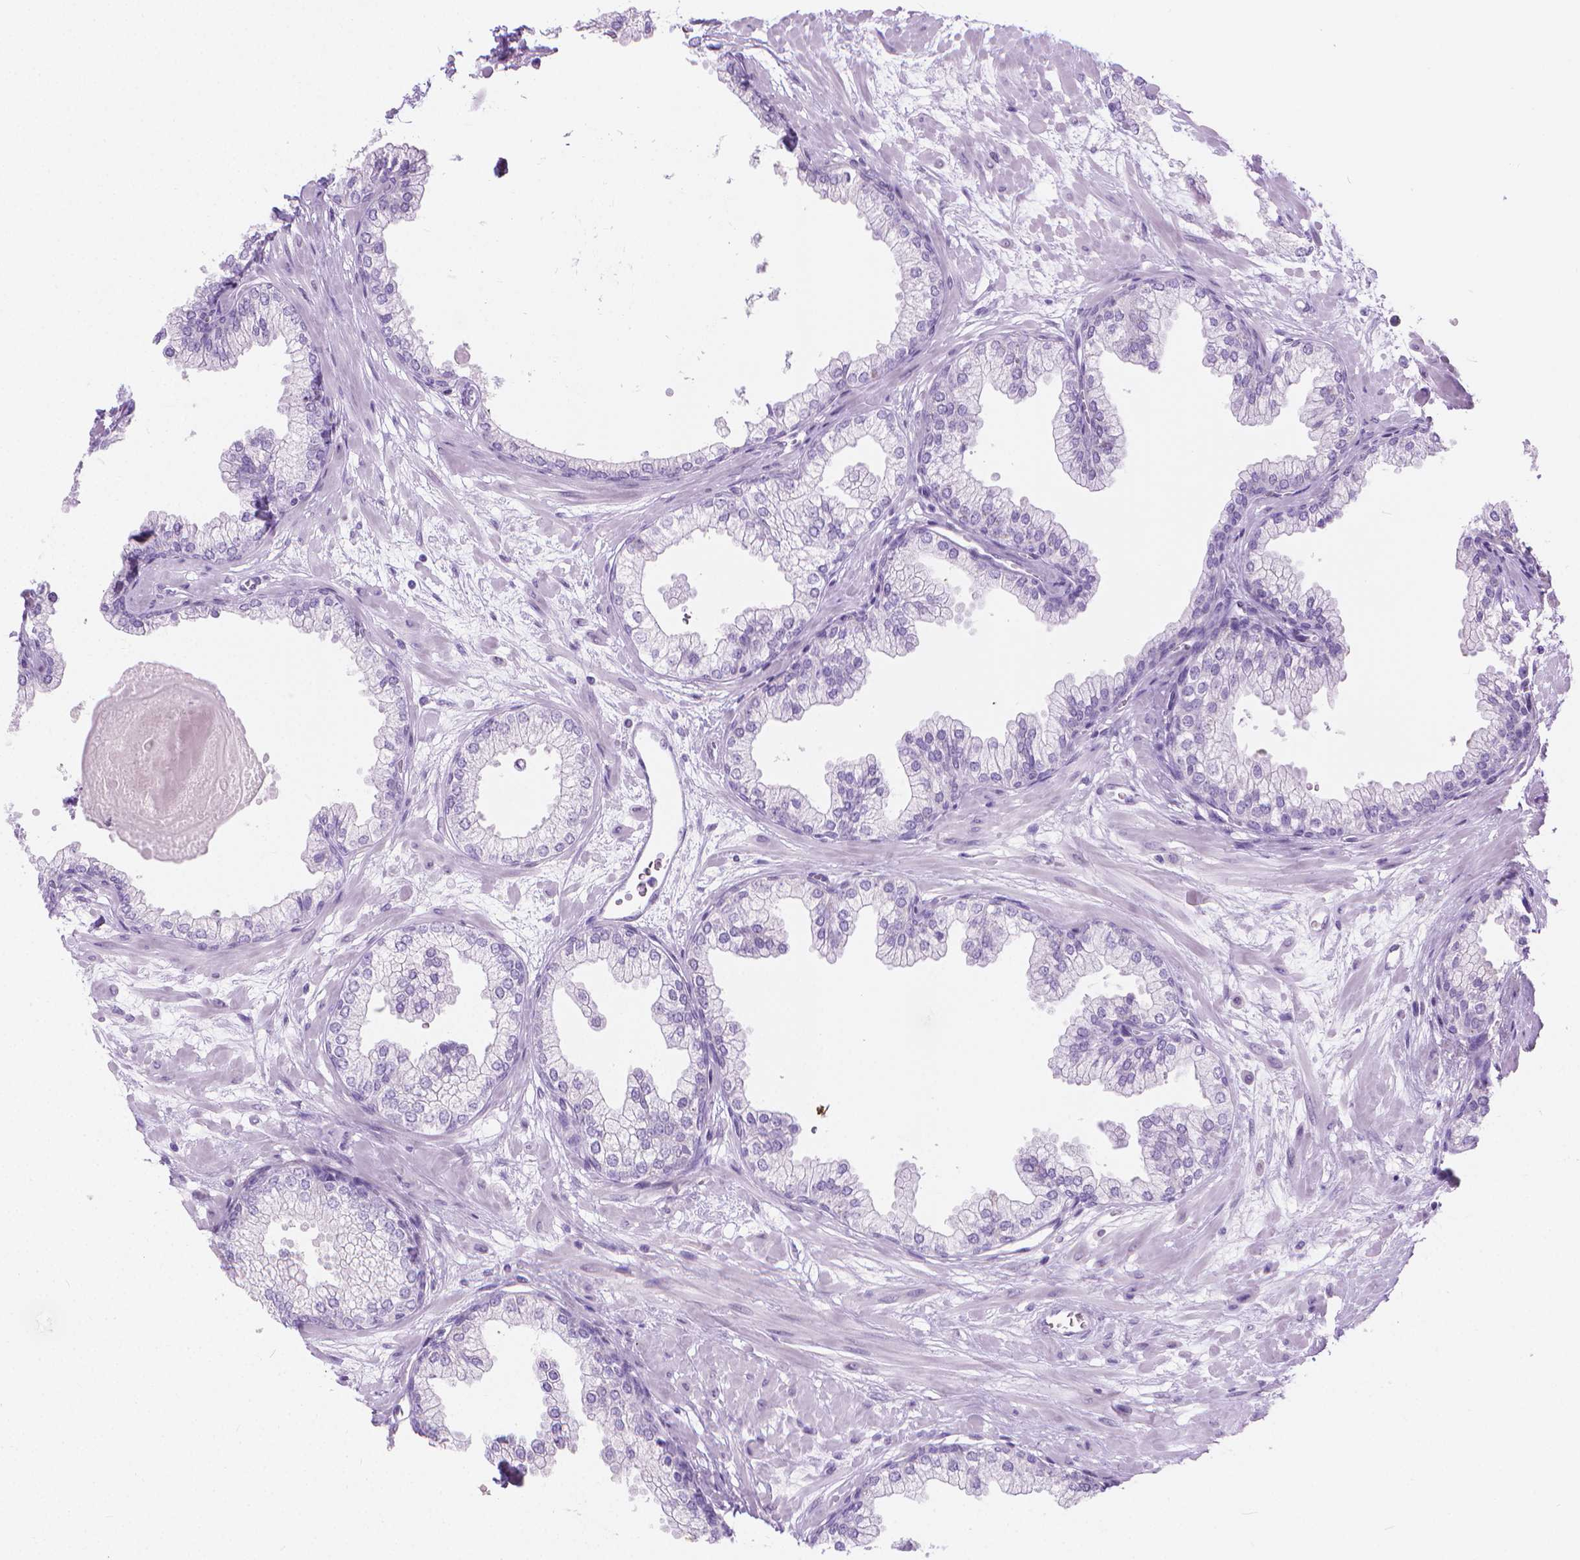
{"staining": {"intensity": "negative", "quantity": "none", "location": "none"}, "tissue": "prostate", "cell_type": "Glandular cells", "image_type": "normal", "snomed": [{"axis": "morphology", "description": "Normal tissue, NOS"}, {"axis": "topography", "description": "Prostate"}, {"axis": "topography", "description": "Peripheral nerve tissue"}], "caption": "Image shows no significant protein positivity in glandular cells of benign prostate.", "gene": "CFAP52", "patient": {"sex": "male", "age": 61}}